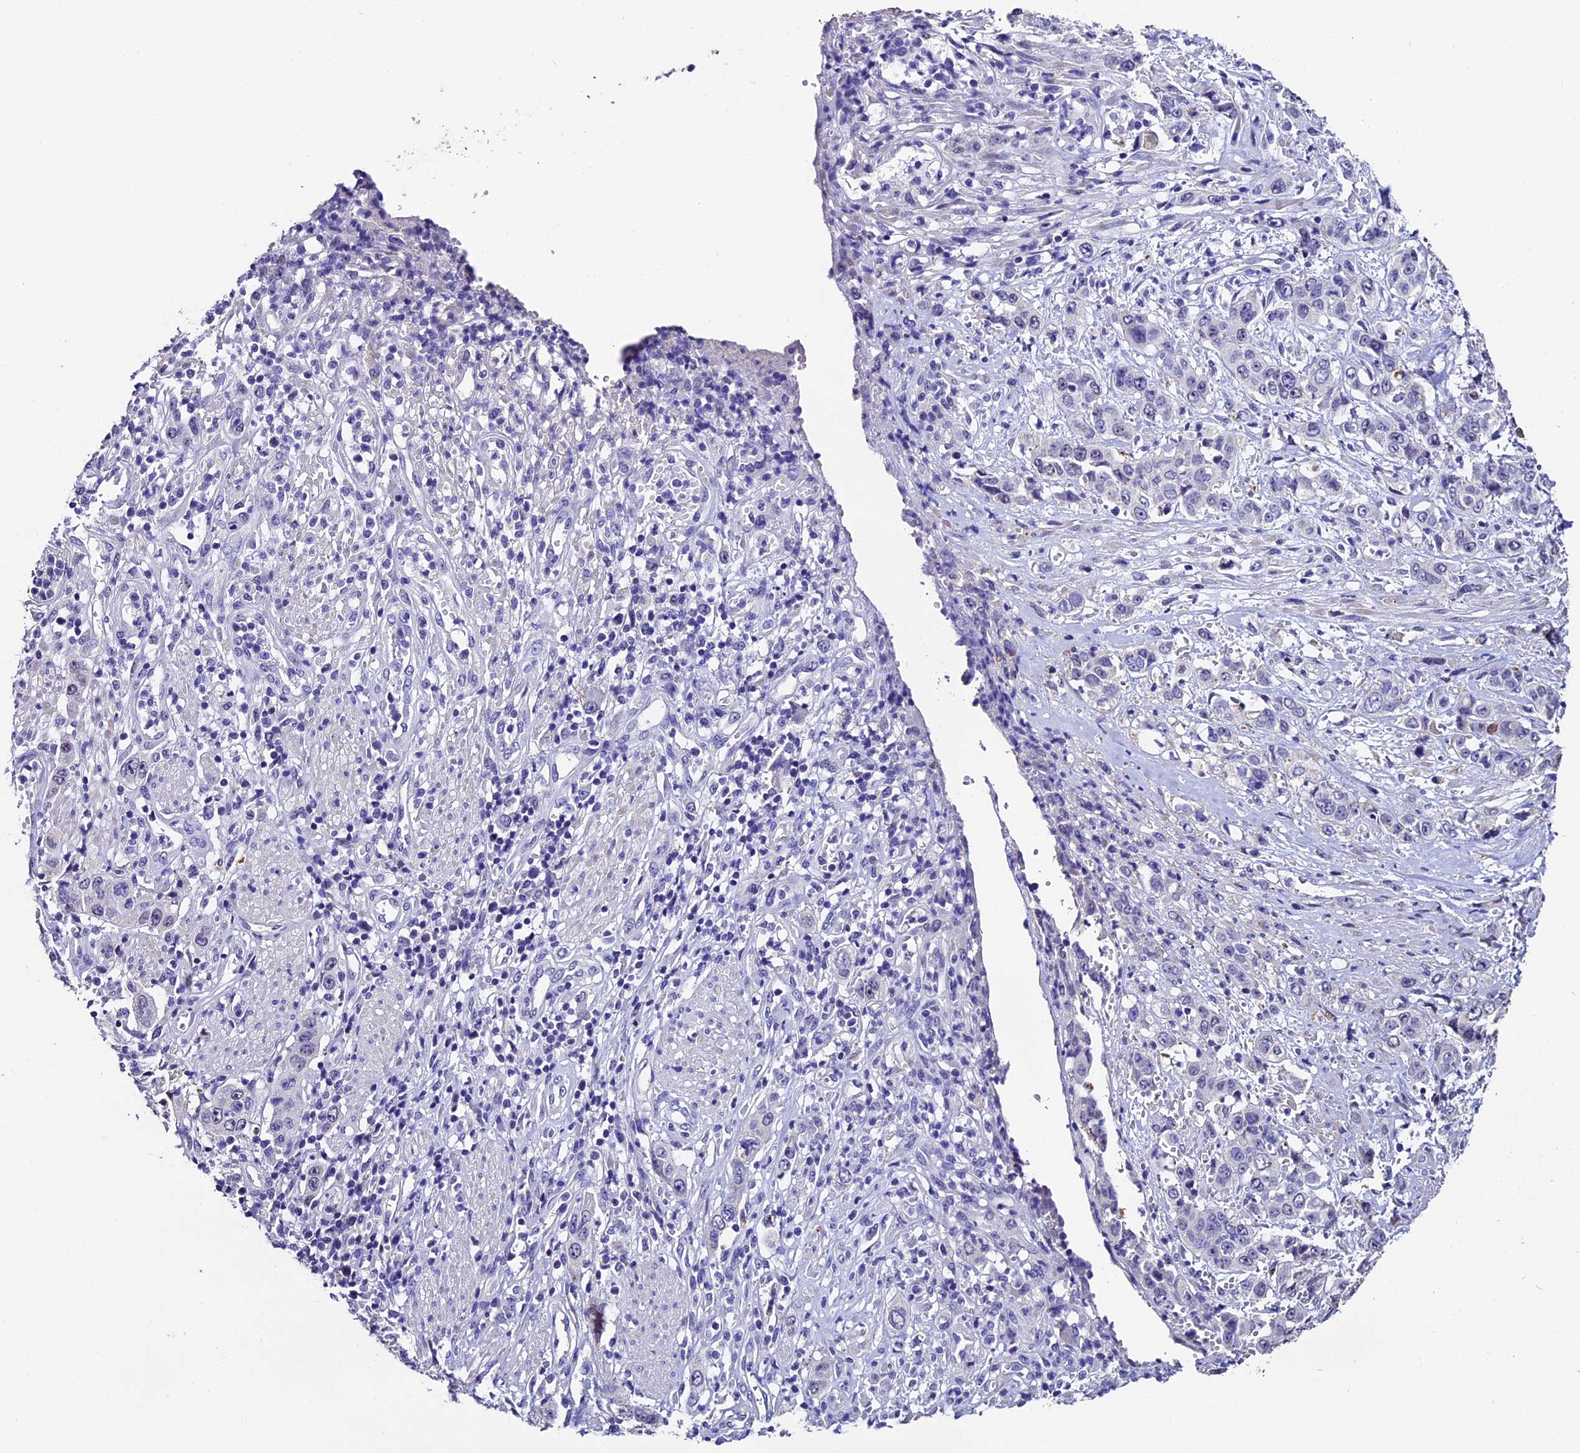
{"staining": {"intensity": "negative", "quantity": "none", "location": "none"}, "tissue": "stomach cancer", "cell_type": "Tumor cells", "image_type": "cancer", "snomed": [{"axis": "morphology", "description": "Adenocarcinoma, NOS"}, {"axis": "topography", "description": "Stomach, upper"}], "caption": "Tumor cells are negative for brown protein staining in adenocarcinoma (stomach).", "gene": "FBXW9", "patient": {"sex": "male", "age": 62}}